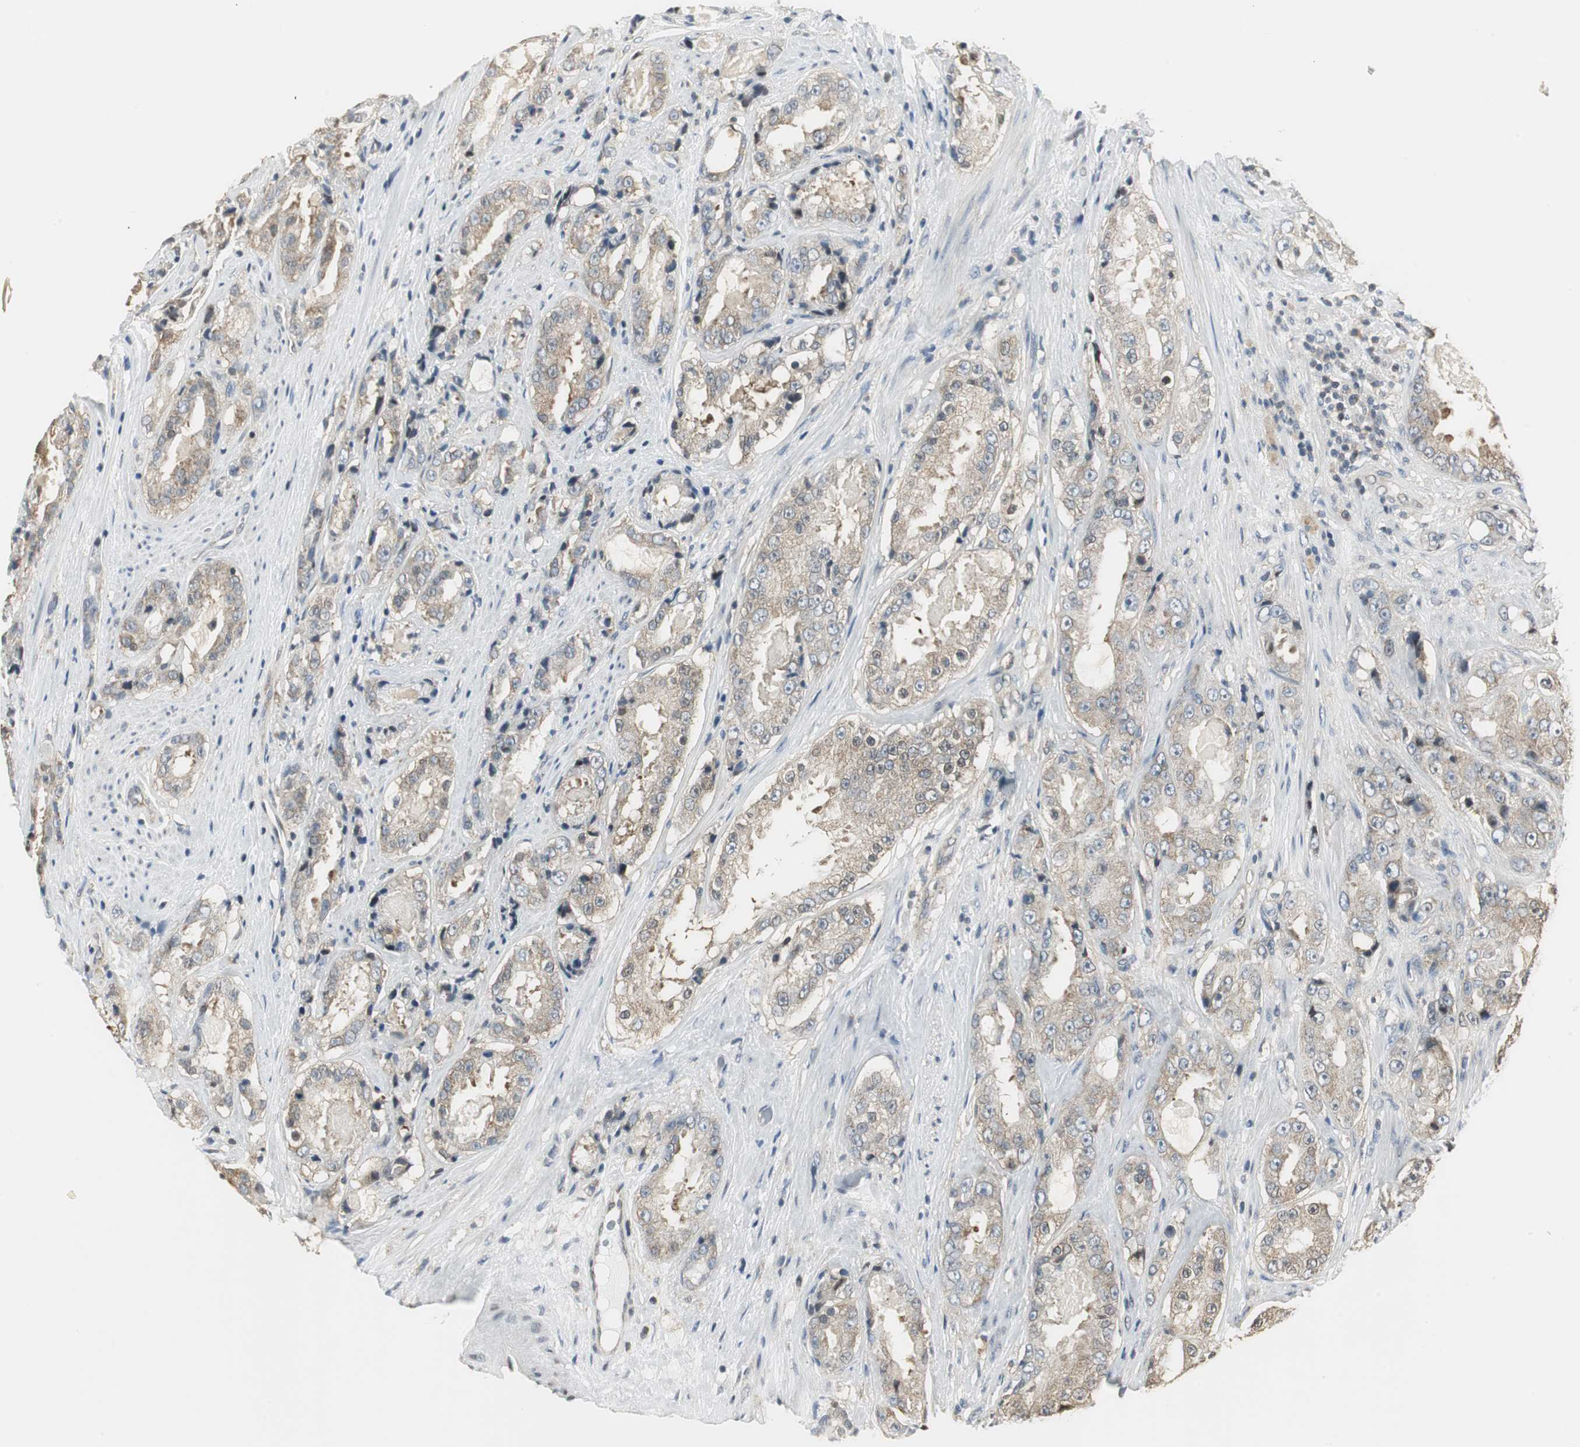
{"staining": {"intensity": "weak", "quantity": ">75%", "location": "cytoplasmic/membranous"}, "tissue": "prostate cancer", "cell_type": "Tumor cells", "image_type": "cancer", "snomed": [{"axis": "morphology", "description": "Adenocarcinoma, High grade"}, {"axis": "topography", "description": "Prostate"}], "caption": "Immunohistochemical staining of high-grade adenocarcinoma (prostate) exhibits low levels of weak cytoplasmic/membranous protein staining in approximately >75% of tumor cells.", "gene": "CCT5", "patient": {"sex": "male", "age": 73}}